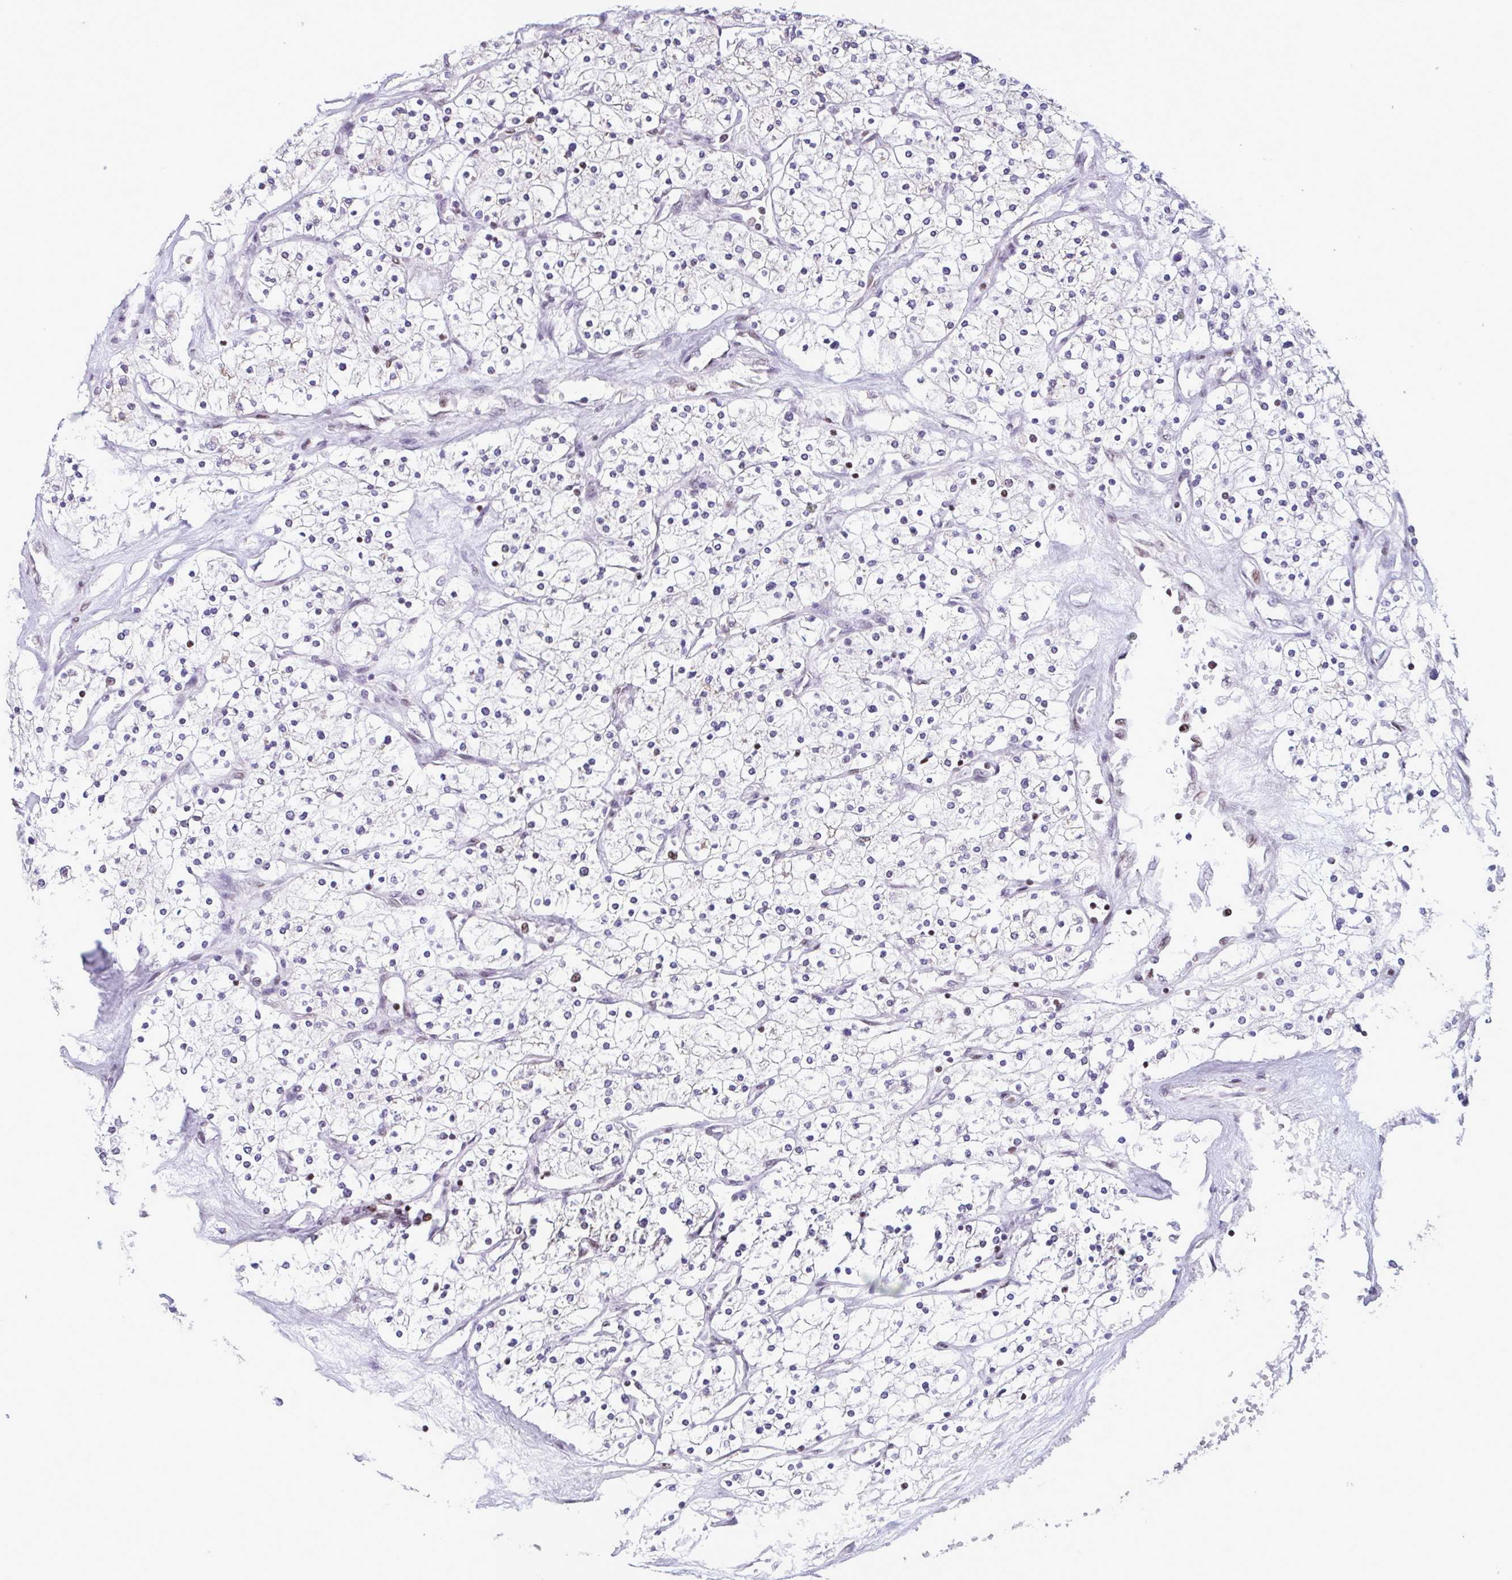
{"staining": {"intensity": "negative", "quantity": "none", "location": "none"}, "tissue": "renal cancer", "cell_type": "Tumor cells", "image_type": "cancer", "snomed": [{"axis": "morphology", "description": "Adenocarcinoma, NOS"}, {"axis": "topography", "description": "Kidney"}], "caption": "Immunohistochemistry (IHC) micrograph of neoplastic tissue: human renal cancer (adenocarcinoma) stained with DAB exhibits no significant protein positivity in tumor cells. The staining is performed using DAB brown chromogen with nuclei counter-stained in using hematoxylin.", "gene": "TIMM21", "patient": {"sex": "male", "age": 80}}